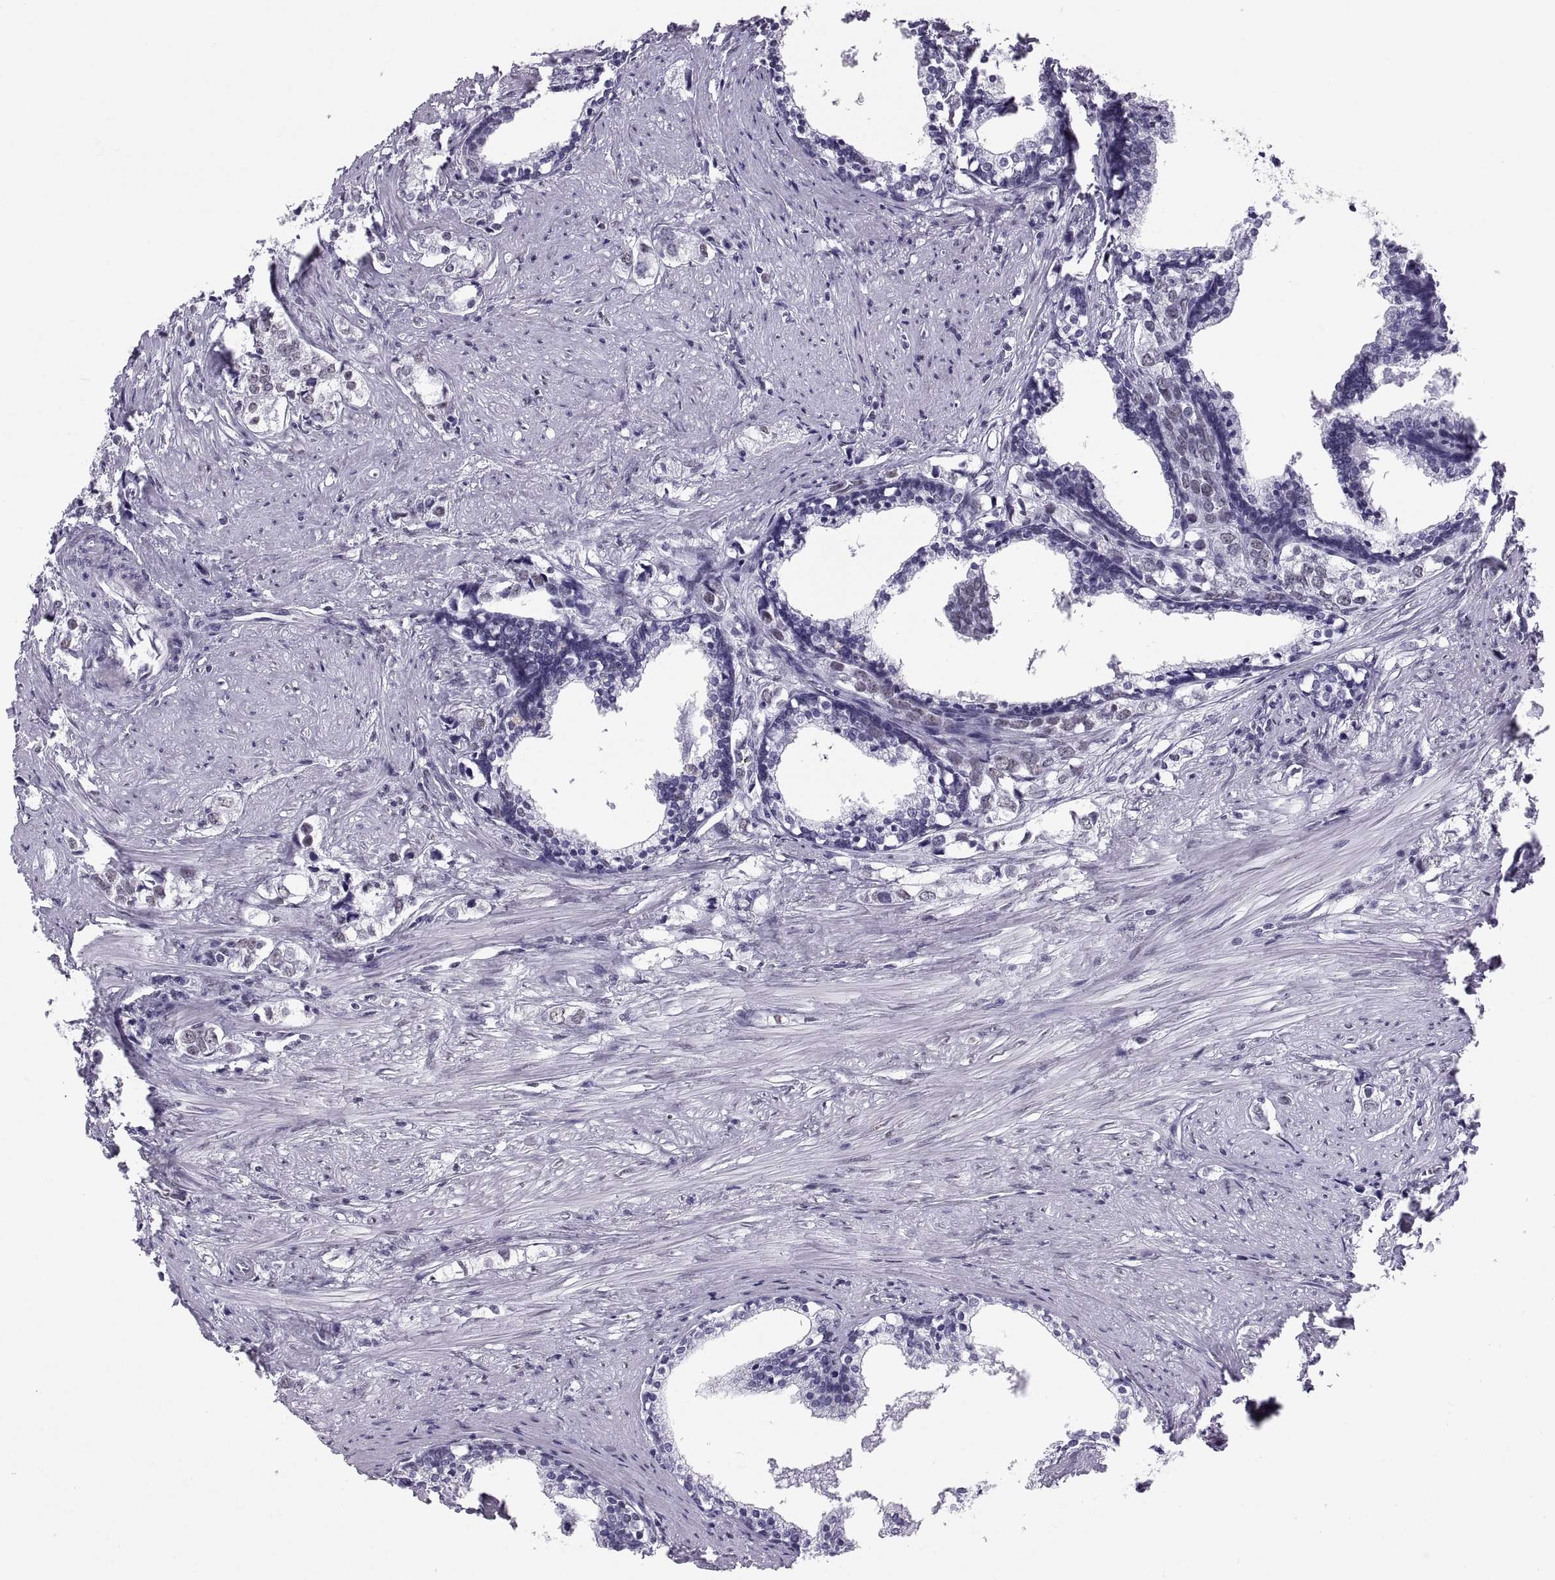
{"staining": {"intensity": "negative", "quantity": "none", "location": "none"}, "tissue": "prostate cancer", "cell_type": "Tumor cells", "image_type": "cancer", "snomed": [{"axis": "morphology", "description": "Adenocarcinoma, NOS"}, {"axis": "topography", "description": "Prostate and seminal vesicle, NOS"}], "caption": "An immunohistochemistry (IHC) image of prostate cancer is shown. There is no staining in tumor cells of prostate cancer.", "gene": "NEUROD6", "patient": {"sex": "male", "age": 63}}